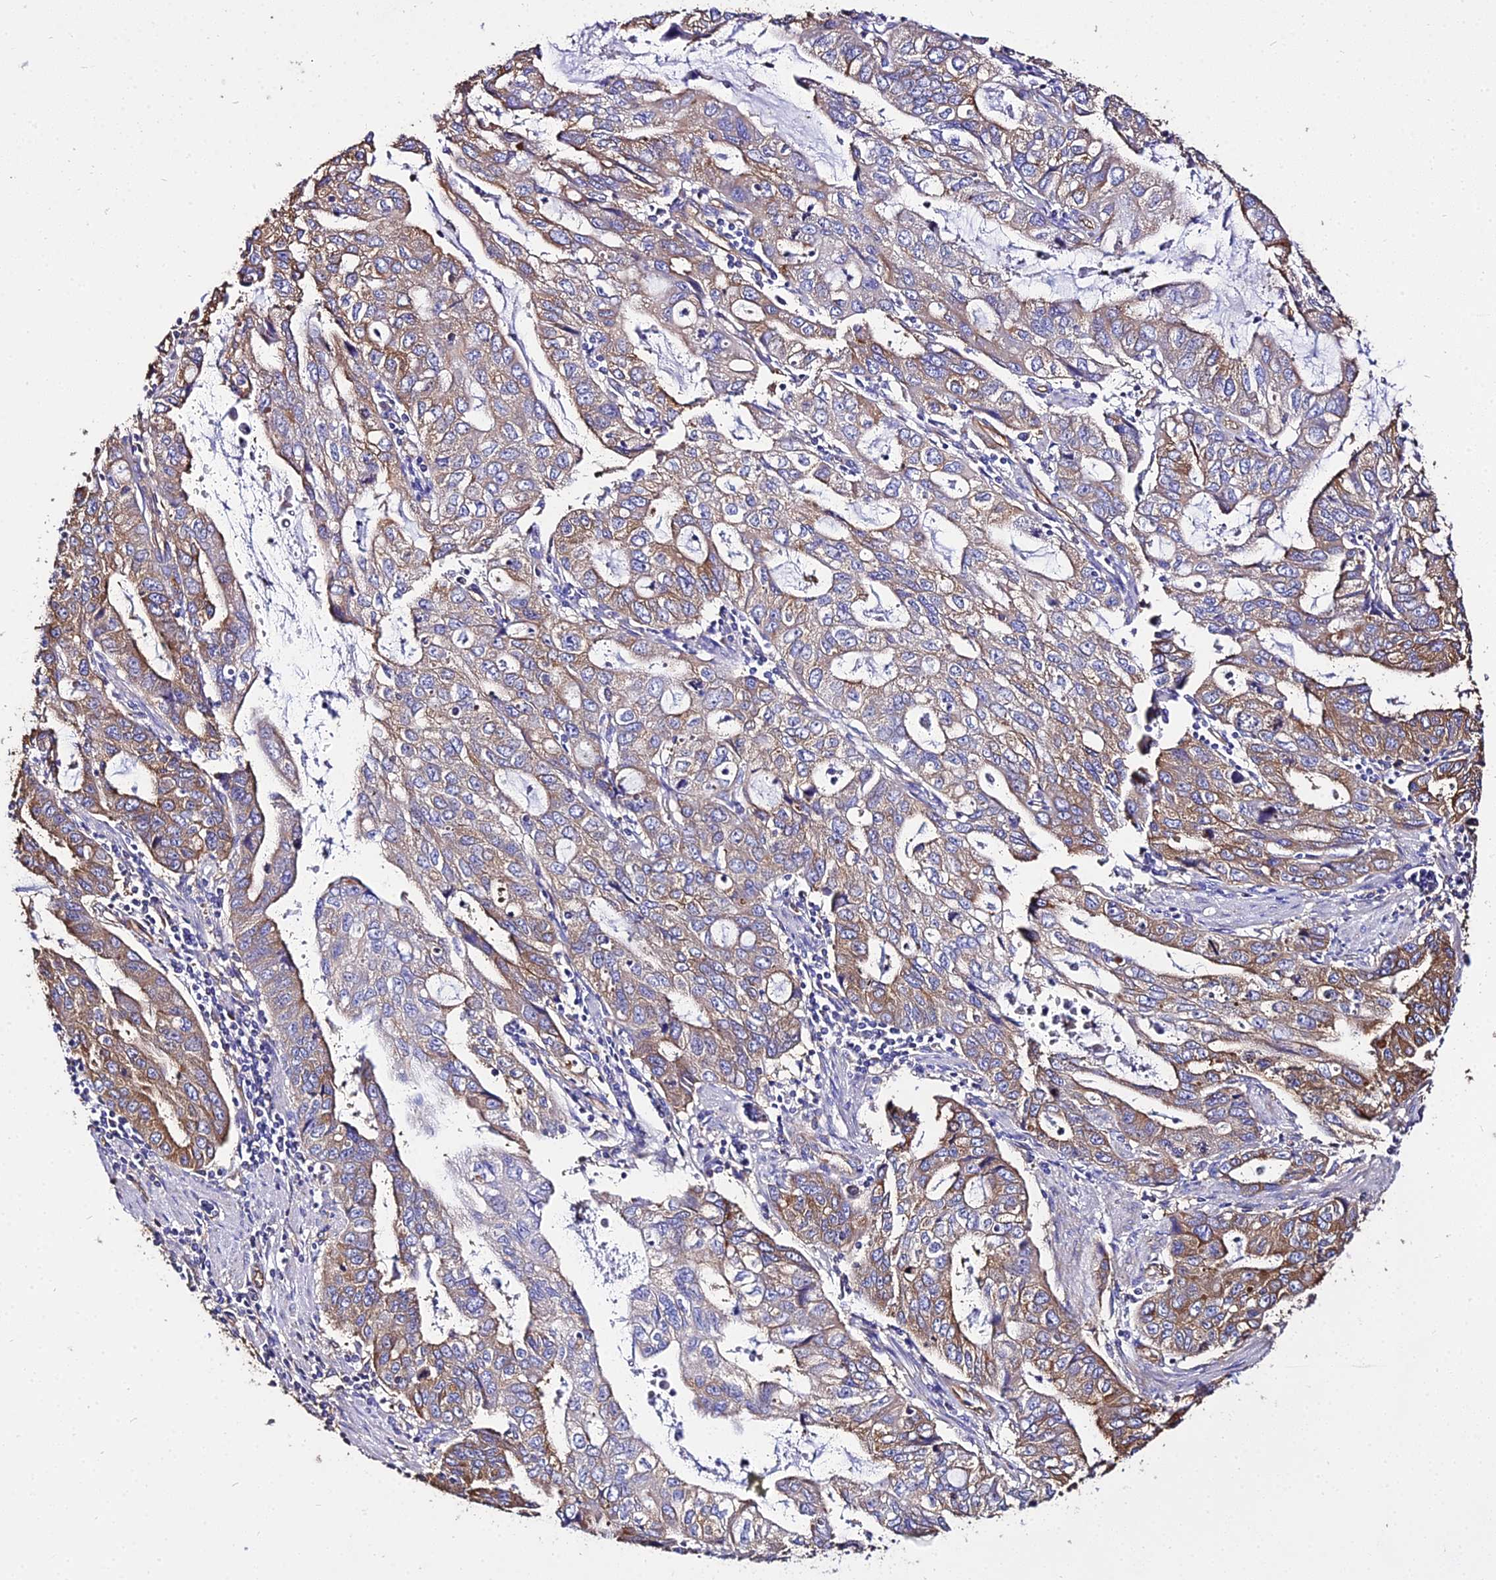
{"staining": {"intensity": "moderate", "quantity": "25%-75%", "location": "cytoplasmic/membranous"}, "tissue": "stomach cancer", "cell_type": "Tumor cells", "image_type": "cancer", "snomed": [{"axis": "morphology", "description": "Adenocarcinoma, NOS"}, {"axis": "topography", "description": "Stomach, upper"}], "caption": "This micrograph demonstrates immunohistochemistry (IHC) staining of stomach cancer, with medium moderate cytoplasmic/membranous staining in about 25%-75% of tumor cells.", "gene": "TUBA3D", "patient": {"sex": "female", "age": 52}}